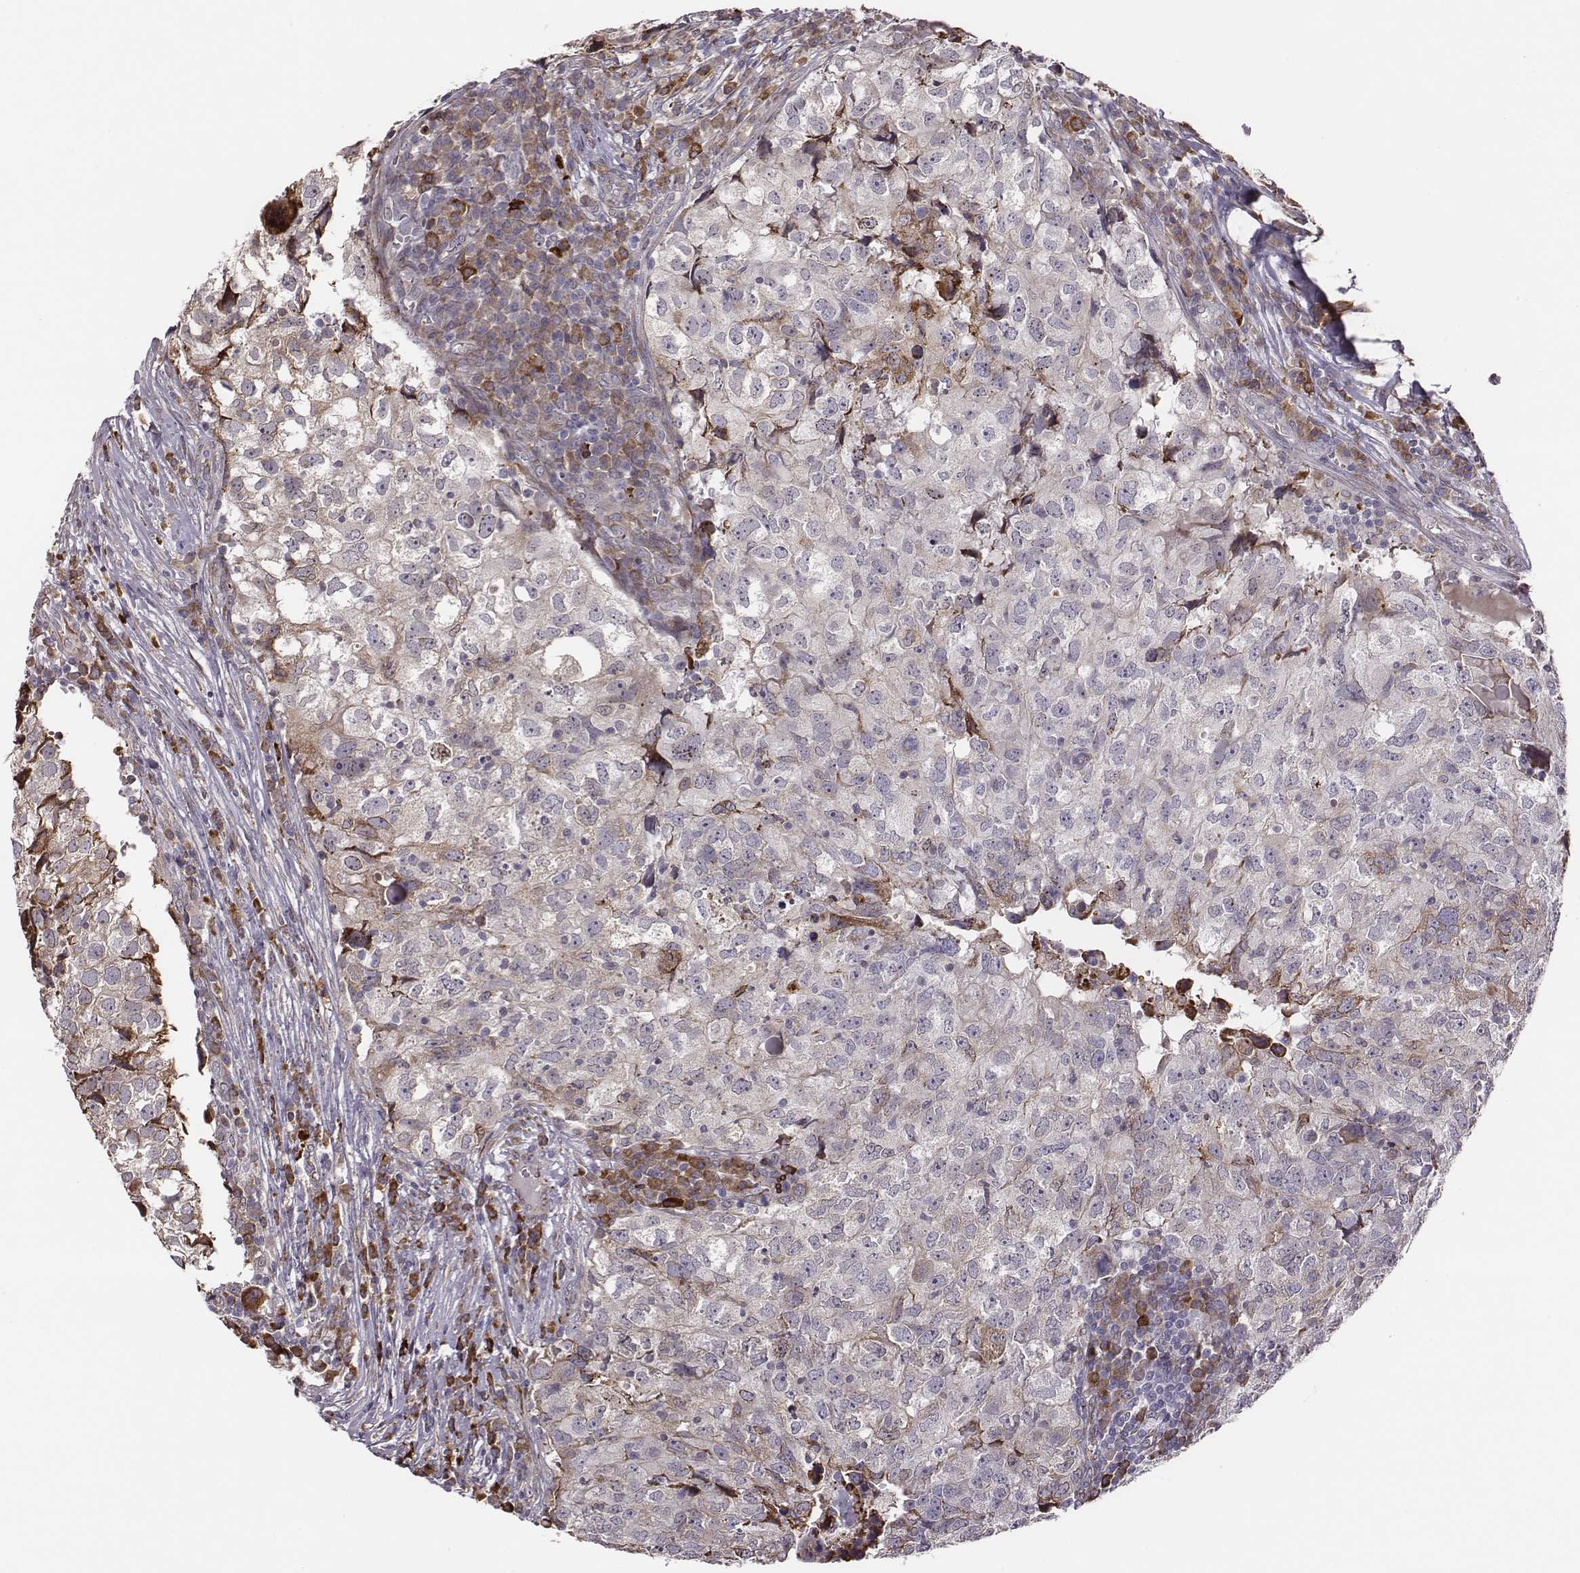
{"staining": {"intensity": "moderate", "quantity": "<25%", "location": "cytoplasmic/membranous"}, "tissue": "breast cancer", "cell_type": "Tumor cells", "image_type": "cancer", "snomed": [{"axis": "morphology", "description": "Duct carcinoma"}, {"axis": "topography", "description": "Breast"}], "caption": "Moderate cytoplasmic/membranous staining is appreciated in about <25% of tumor cells in breast cancer (invasive ductal carcinoma).", "gene": "SELENOI", "patient": {"sex": "female", "age": 30}}